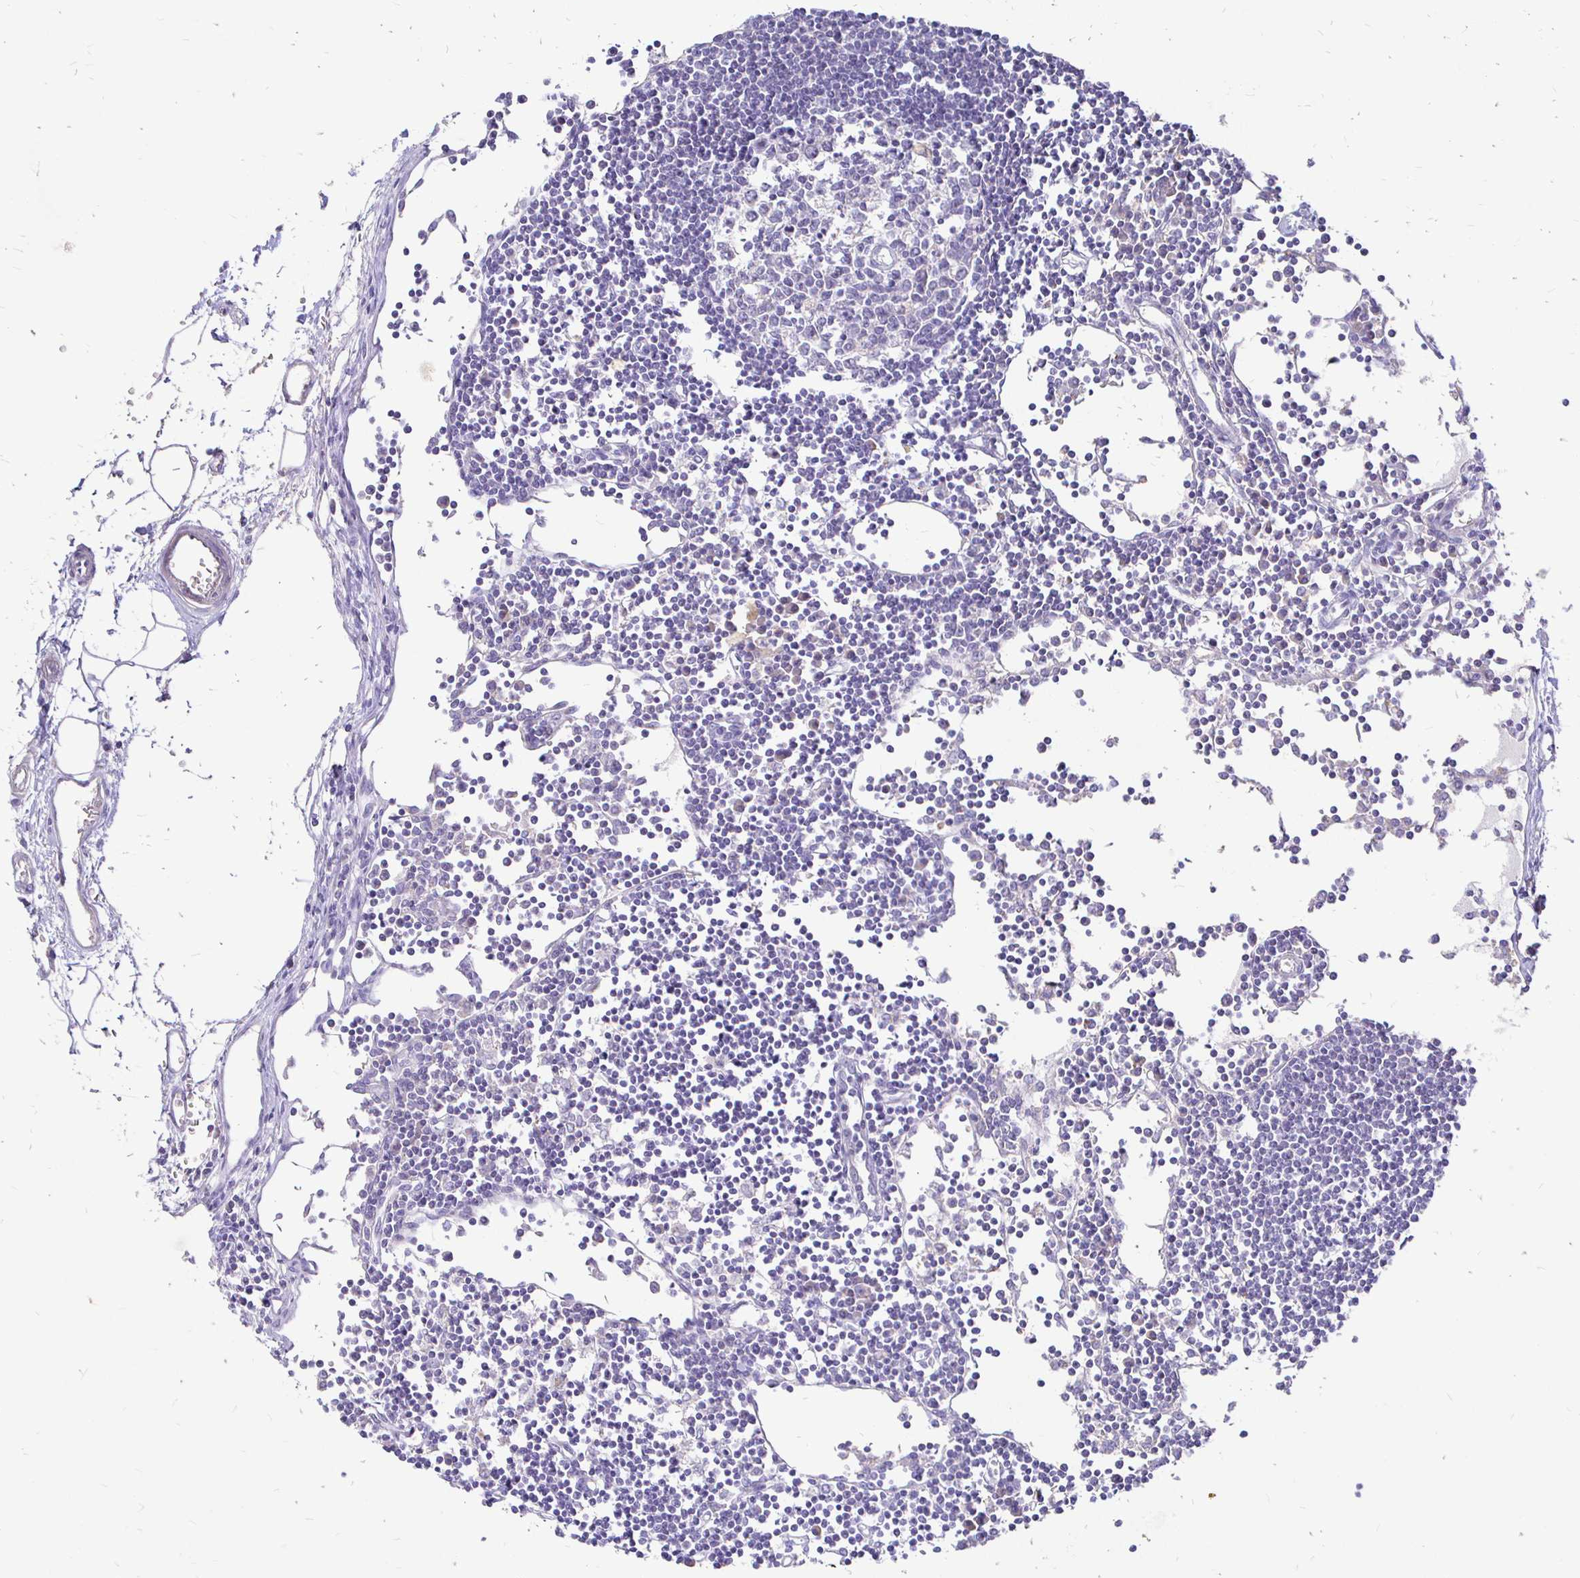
{"staining": {"intensity": "negative", "quantity": "none", "location": "none"}, "tissue": "lymph node", "cell_type": "Germinal center cells", "image_type": "normal", "snomed": [{"axis": "morphology", "description": "Normal tissue, NOS"}, {"axis": "topography", "description": "Lymph node"}], "caption": "Germinal center cells are negative for brown protein staining in unremarkable lymph node.", "gene": "NECAB1", "patient": {"sex": "female", "age": 65}}